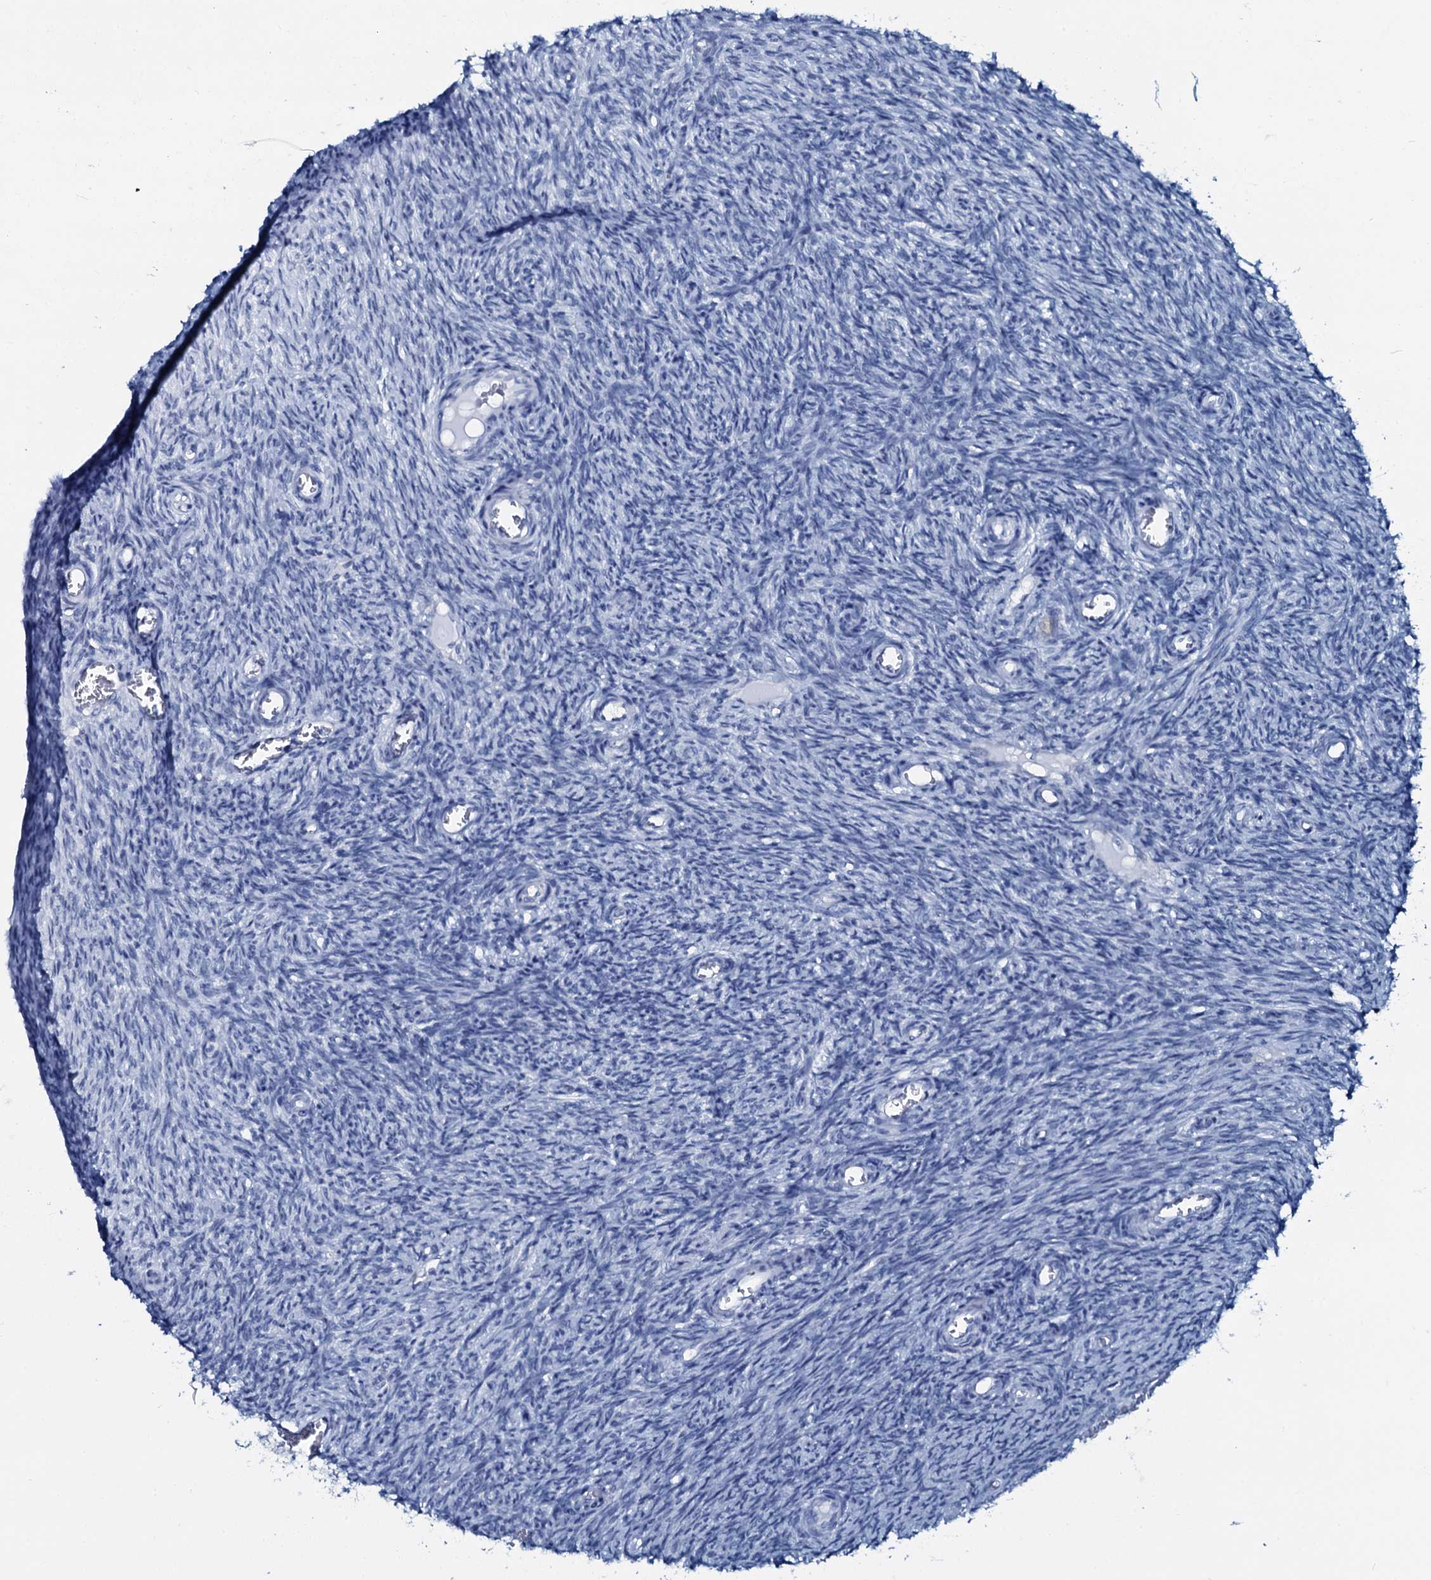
{"staining": {"intensity": "negative", "quantity": "none", "location": "none"}, "tissue": "ovary", "cell_type": "Follicle cells", "image_type": "normal", "snomed": [{"axis": "morphology", "description": "Normal tissue, NOS"}, {"axis": "topography", "description": "Ovary"}], "caption": "Normal ovary was stained to show a protein in brown. There is no significant expression in follicle cells.", "gene": "SLC4A7", "patient": {"sex": "female", "age": 44}}